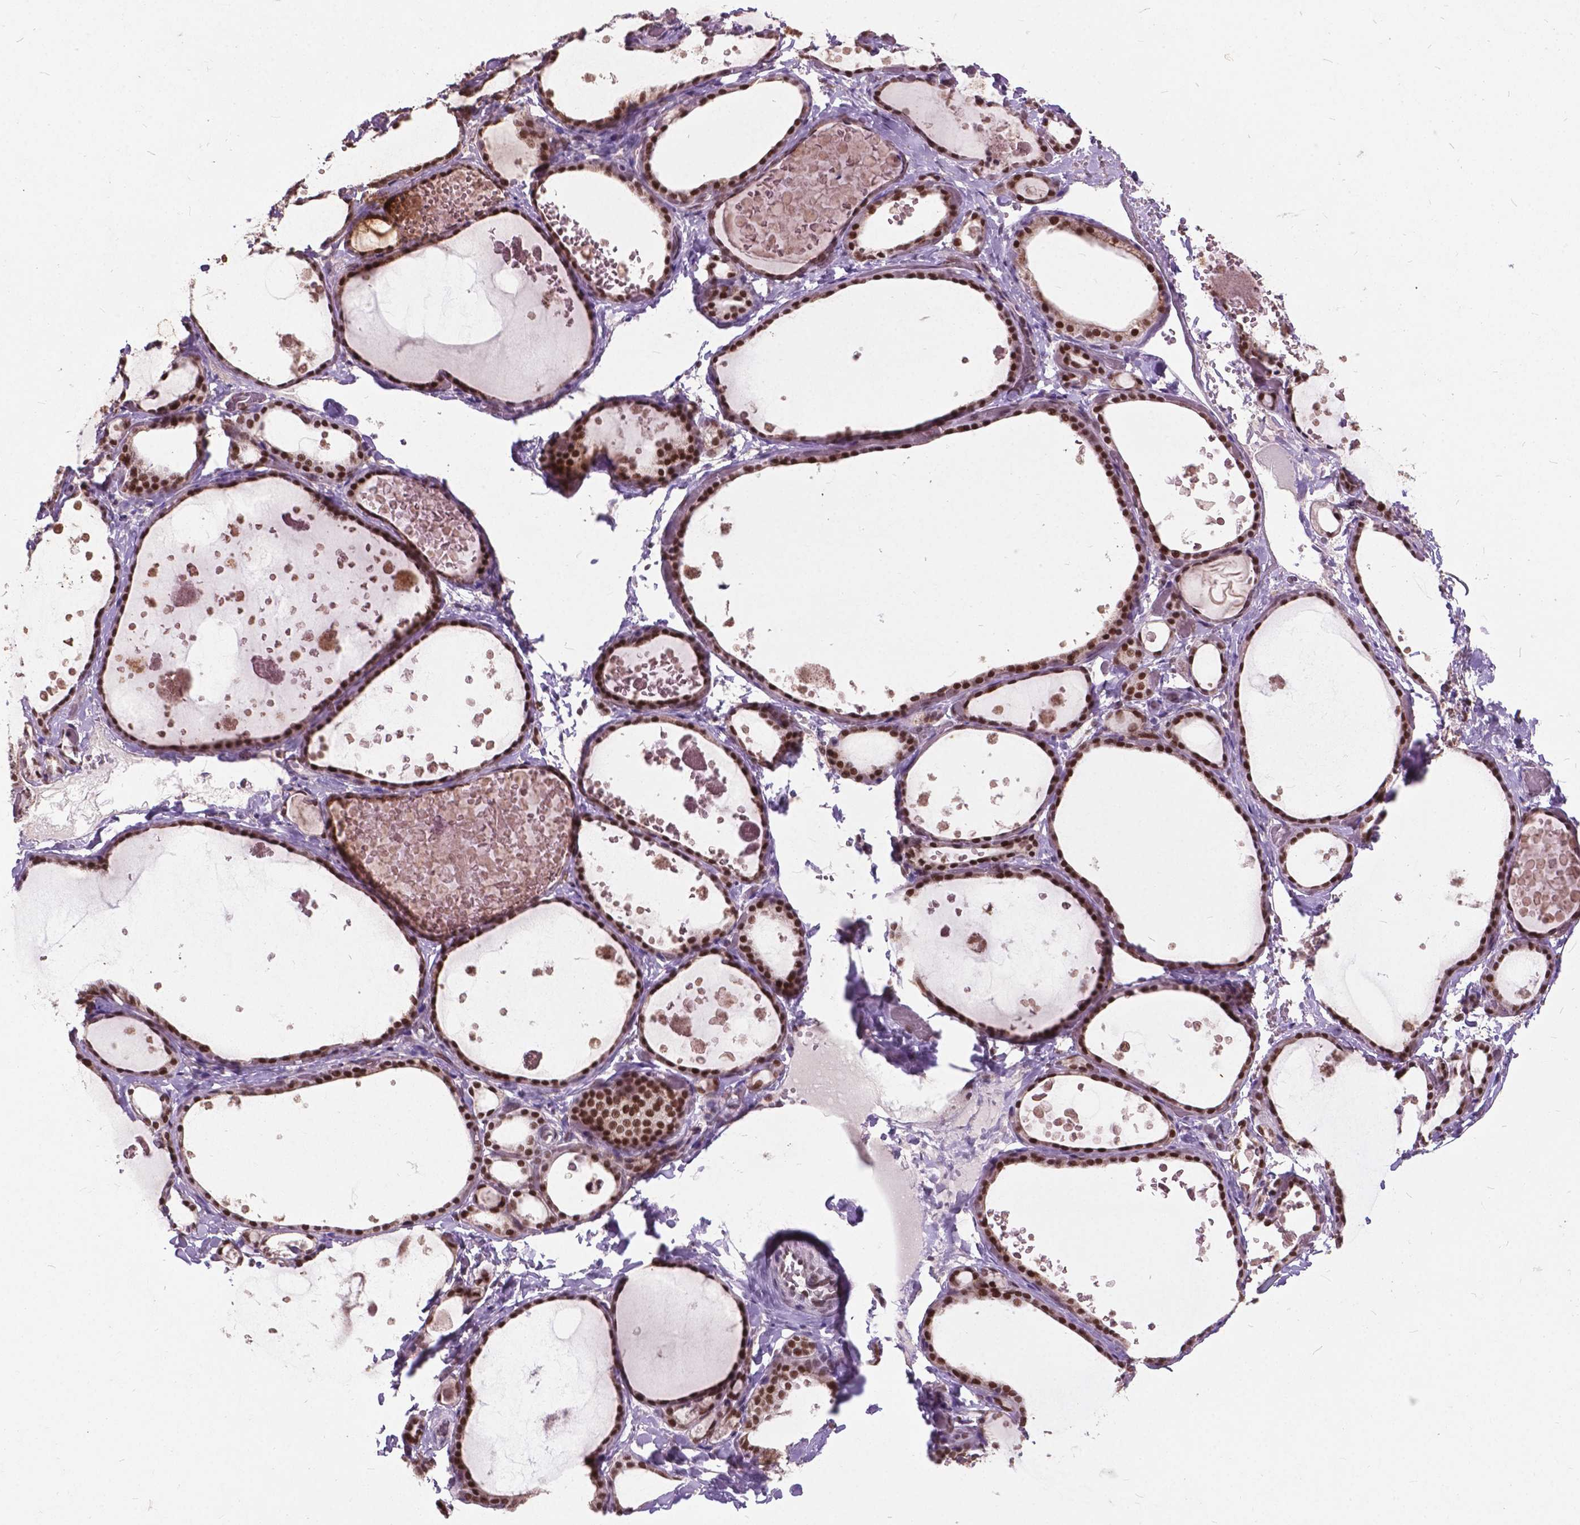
{"staining": {"intensity": "strong", "quantity": ">75%", "location": "nuclear"}, "tissue": "thyroid gland", "cell_type": "Glandular cells", "image_type": "normal", "snomed": [{"axis": "morphology", "description": "Normal tissue, NOS"}, {"axis": "topography", "description": "Thyroid gland"}], "caption": "Brown immunohistochemical staining in normal thyroid gland shows strong nuclear positivity in about >75% of glandular cells. (IHC, brightfield microscopy, high magnification).", "gene": "MSH2", "patient": {"sex": "female", "age": 56}}